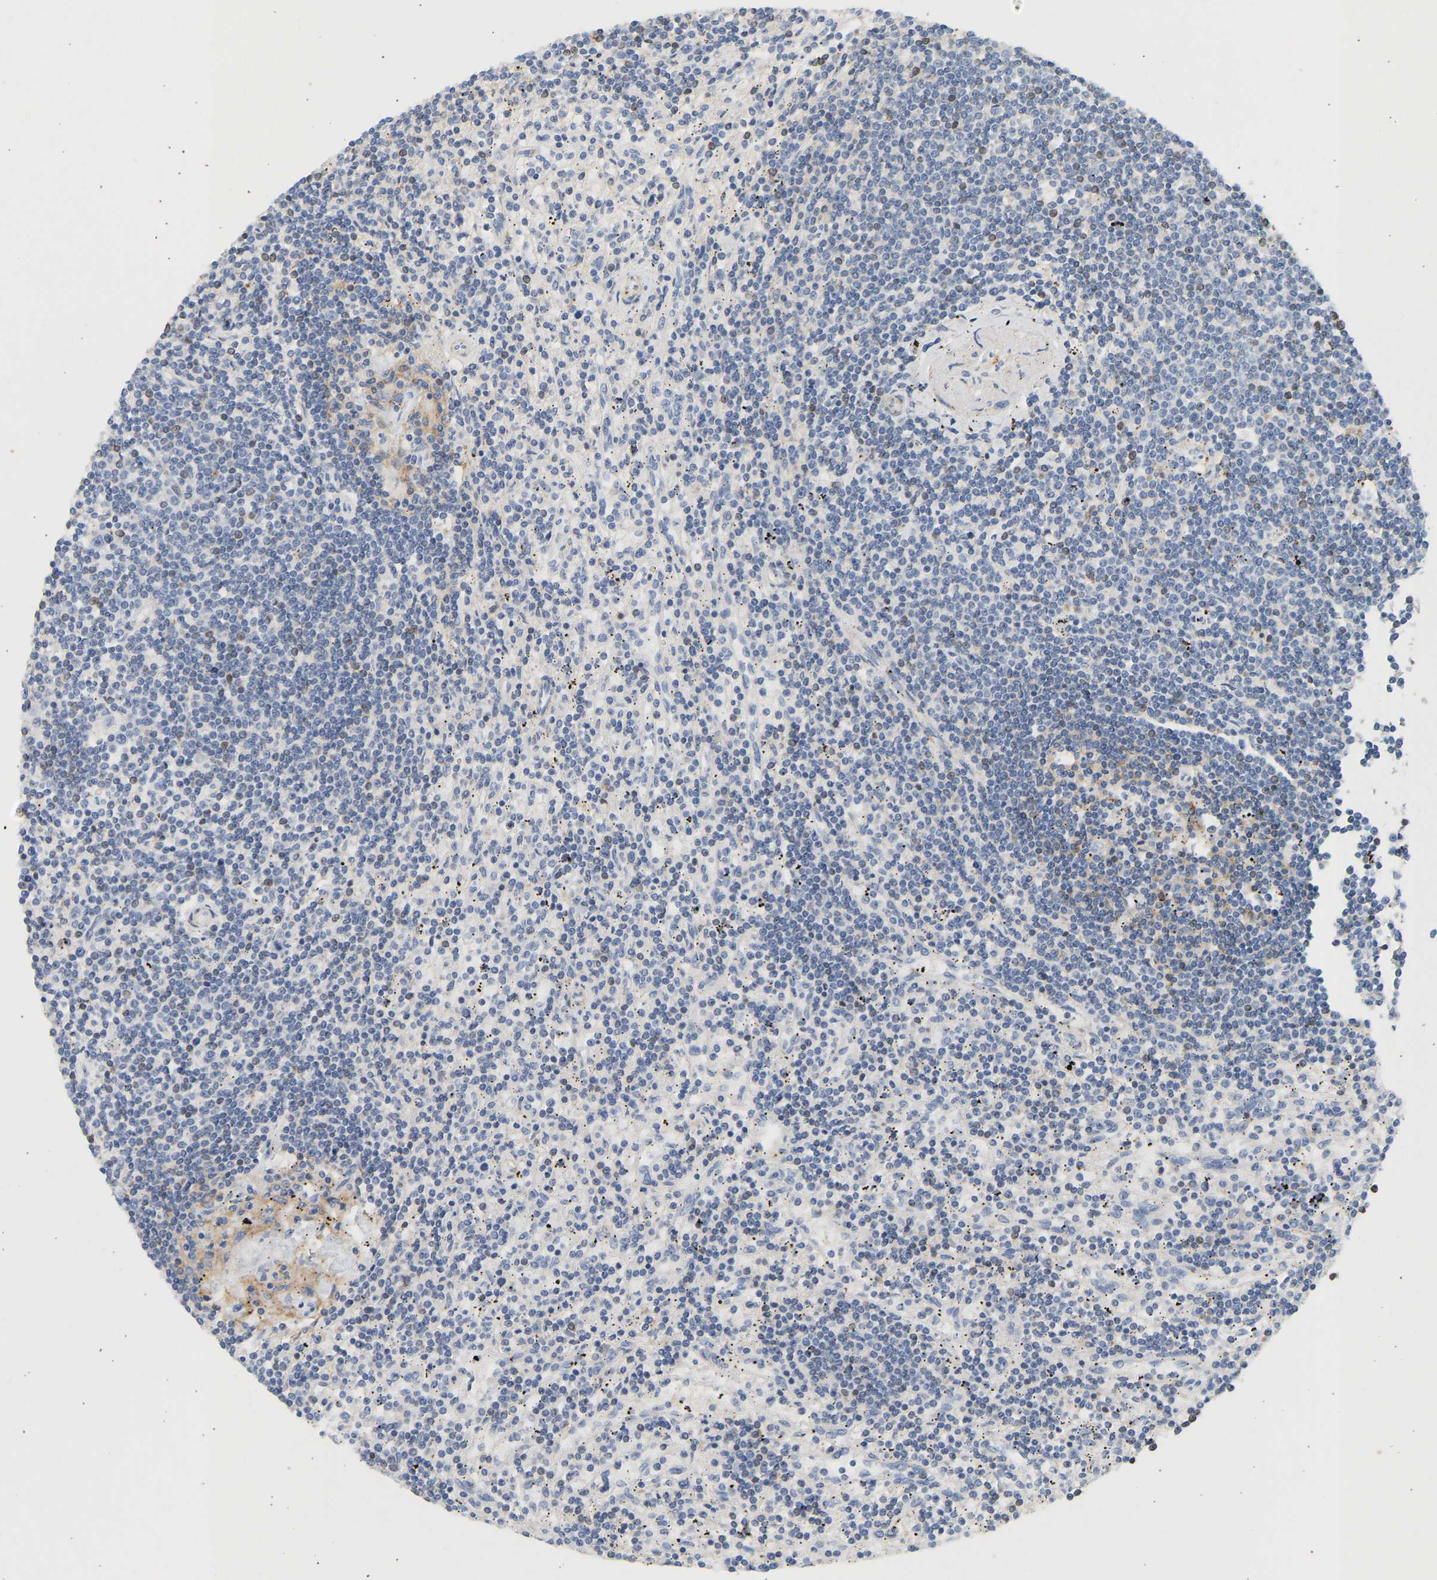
{"staining": {"intensity": "negative", "quantity": "none", "location": "none"}, "tissue": "lymphoma", "cell_type": "Tumor cells", "image_type": "cancer", "snomed": [{"axis": "morphology", "description": "Malignant lymphoma, non-Hodgkin's type, Low grade"}, {"axis": "topography", "description": "Spleen"}], "caption": "Human low-grade malignant lymphoma, non-Hodgkin's type stained for a protein using immunohistochemistry (IHC) shows no positivity in tumor cells.", "gene": "BVES", "patient": {"sex": "male", "age": 76}}